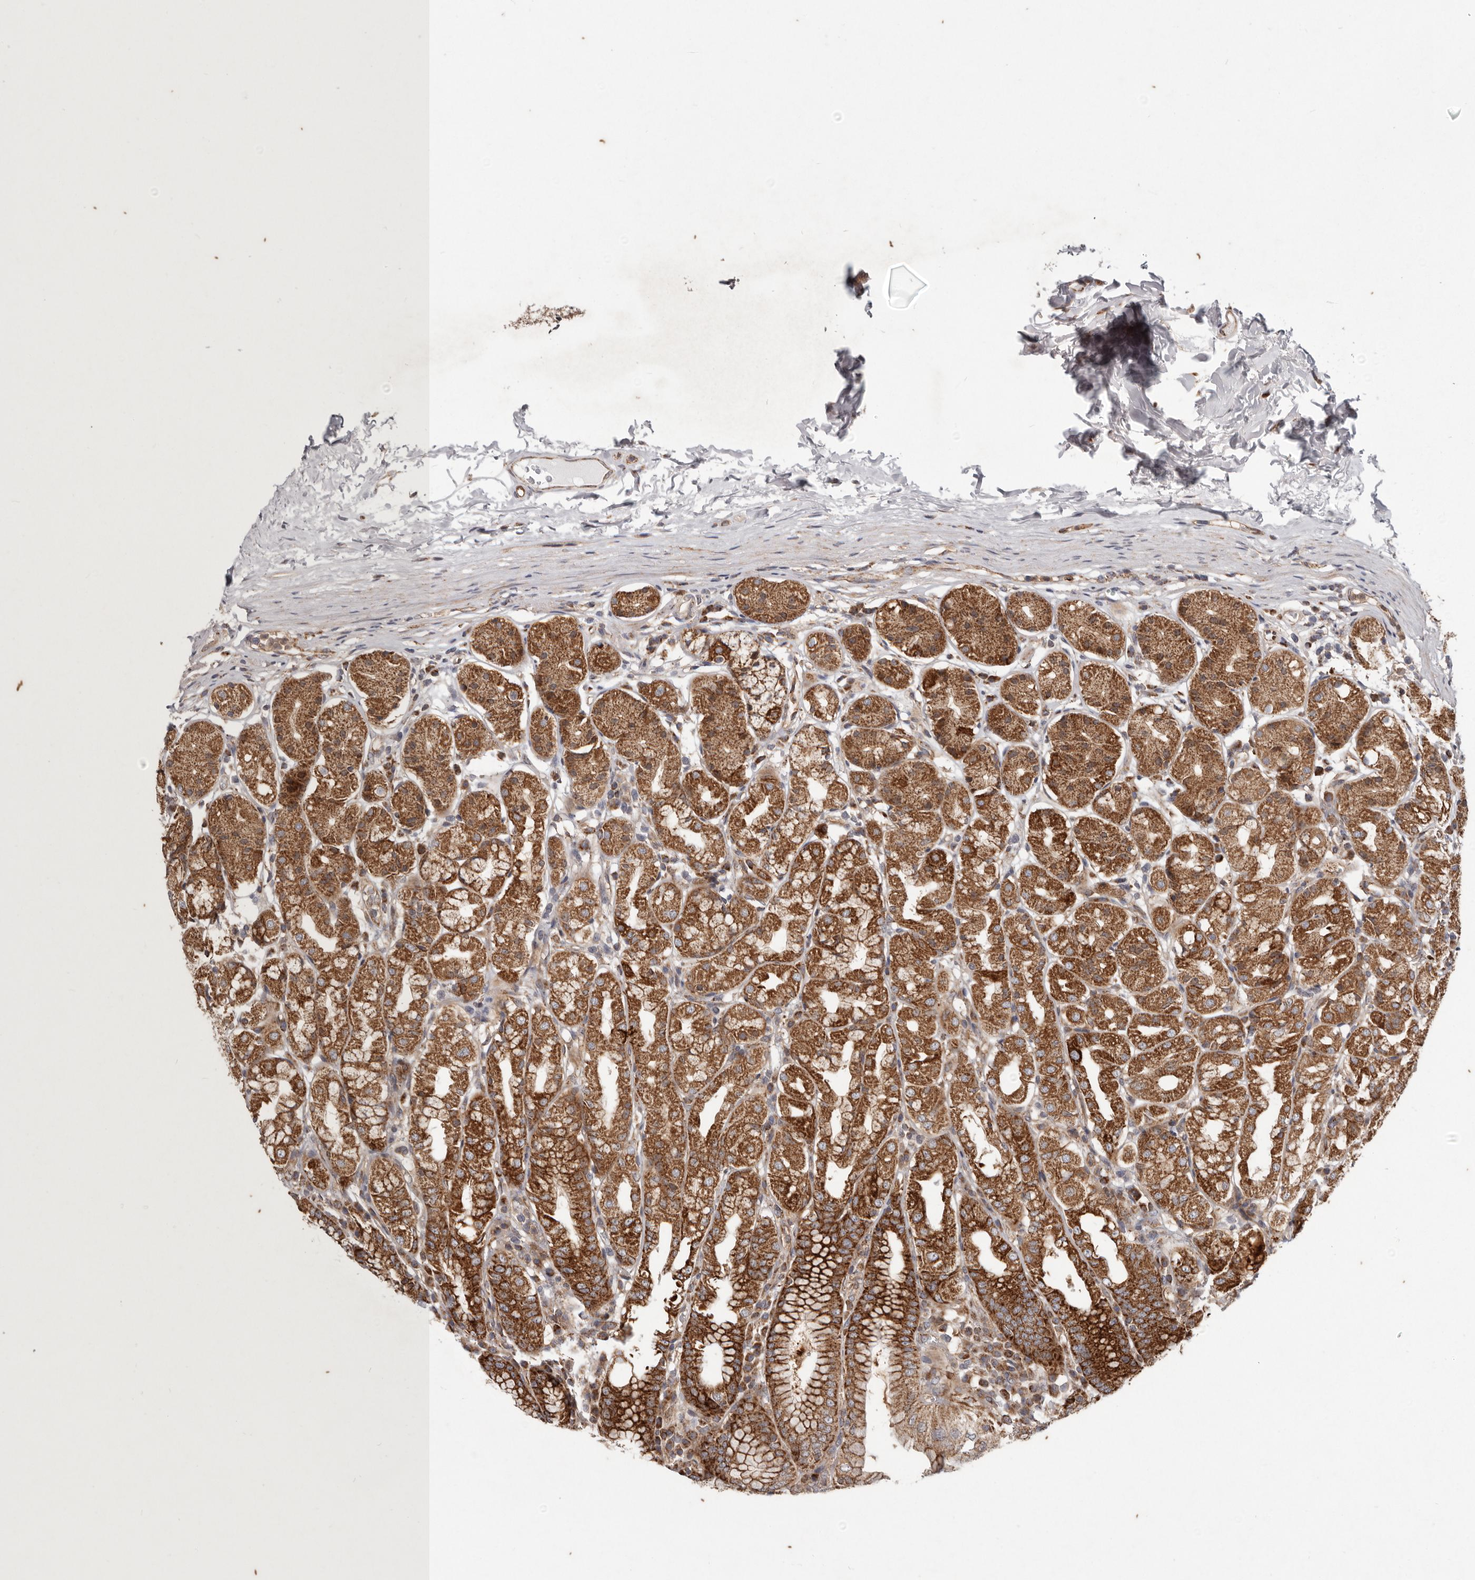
{"staining": {"intensity": "strong", "quantity": ">75%", "location": "cytoplasmic/membranous"}, "tissue": "stomach", "cell_type": "Glandular cells", "image_type": "normal", "snomed": [{"axis": "morphology", "description": "Normal tissue, NOS"}, {"axis": "topography", "description": "Stomach"}, {"axis": "topography", "description": "Stomach, lower"}], "caption": "This is a photomicrograph of IHC staining of normal stomach, which shows strong positivity in the cytoplasmic/membranous of glandular cells.", "gene": "MRPS10", "patient": {"sex": "female", "age": 56}}